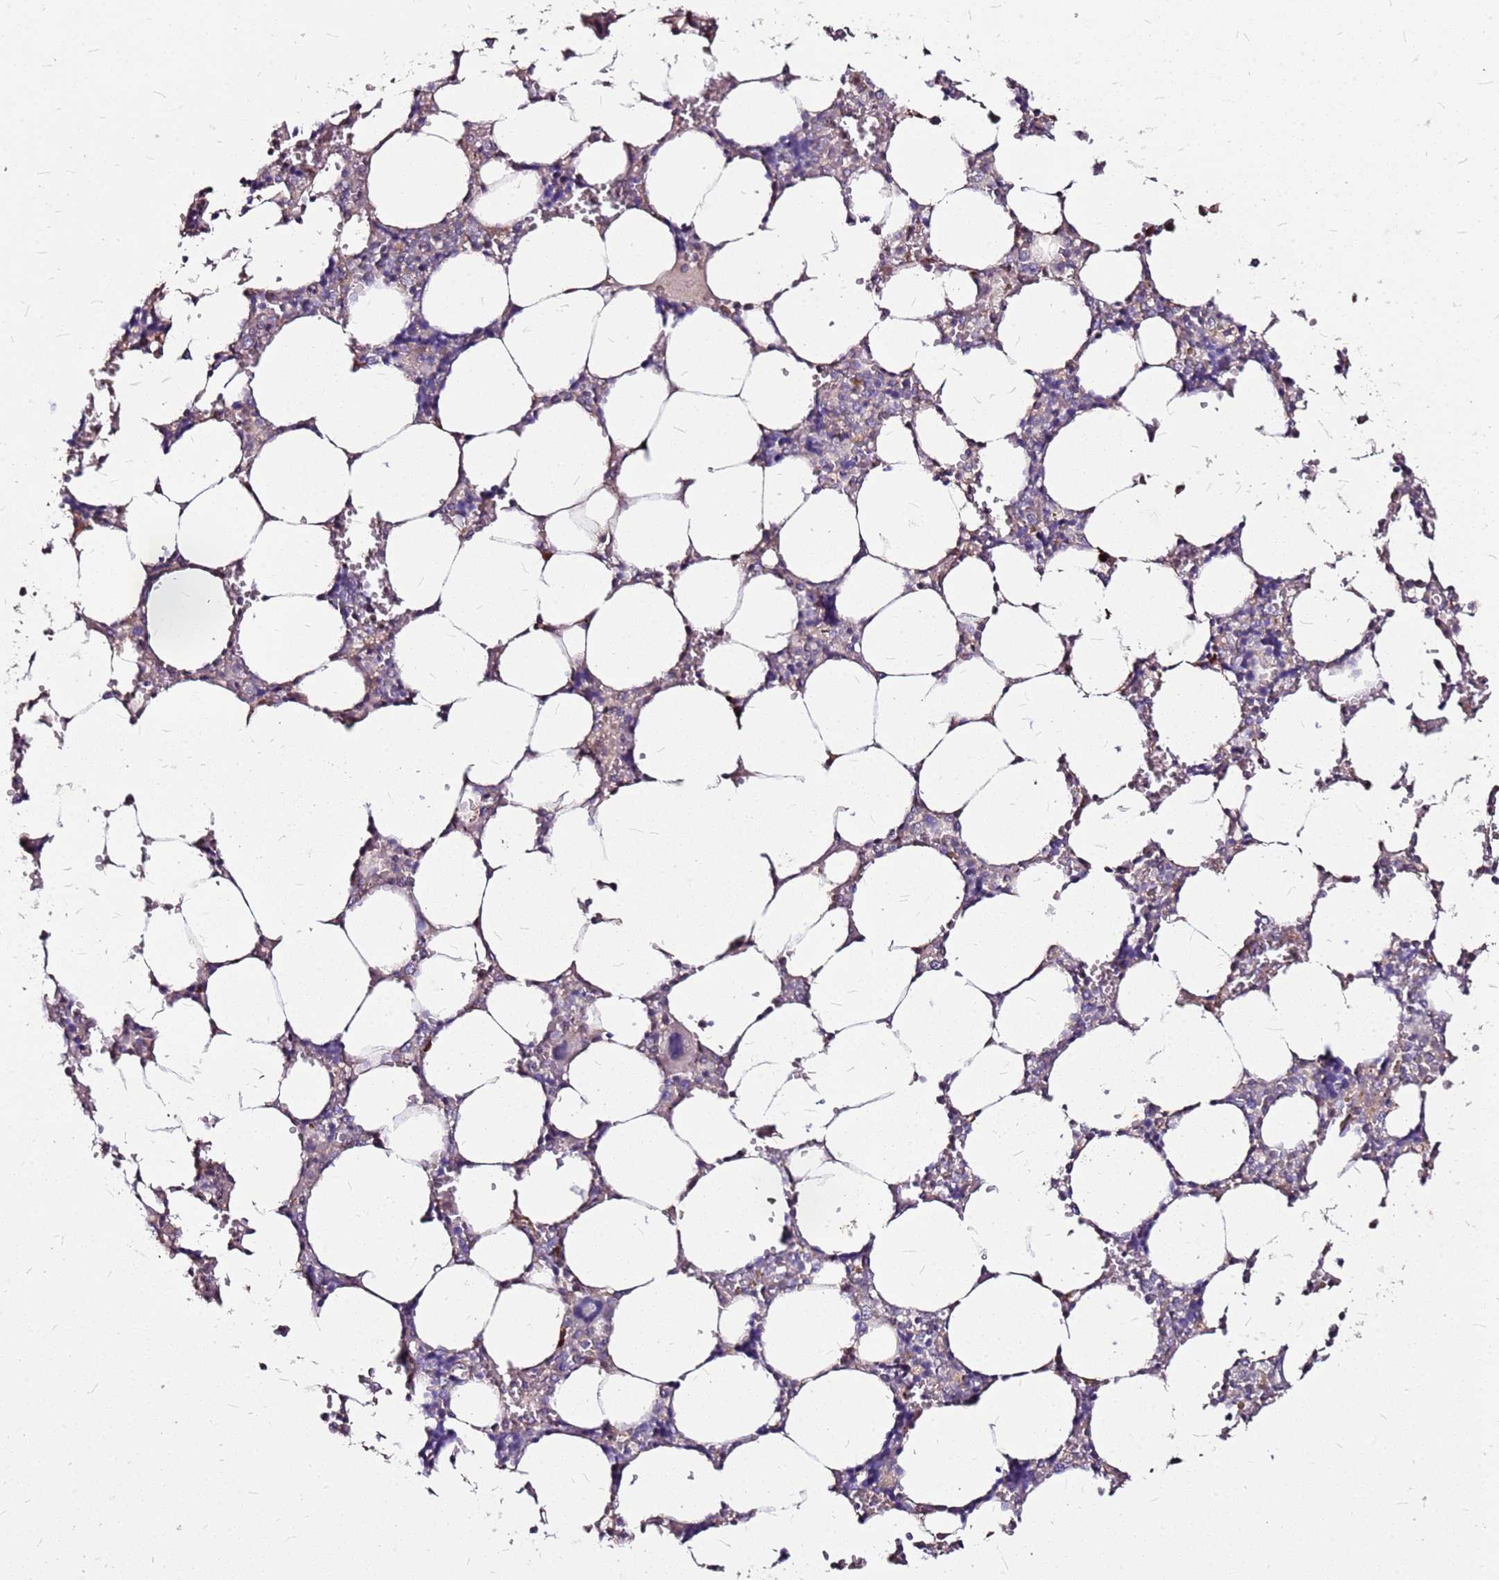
{"staining": {"intensity": "moderate", "quantity": "<25%", "location": "cytoplasmic/membranous"}, "tissue": "bone marrow", "cell_type": "Hematopoietic cells", "image_type": "normal", "snomed": [{"axis": "morphology", "description": "Normal tissue, NOS"}, {"axis": "topography", "description": "Bone marrow"}], "caption": "A photomicrograph of bone marrow stained for a protein displays moderate cytoplasmic/membranous brown staining in hematopoietic cells.", "gene": "DCDC2C", "patient": {"sex": "male", "age": 64}}